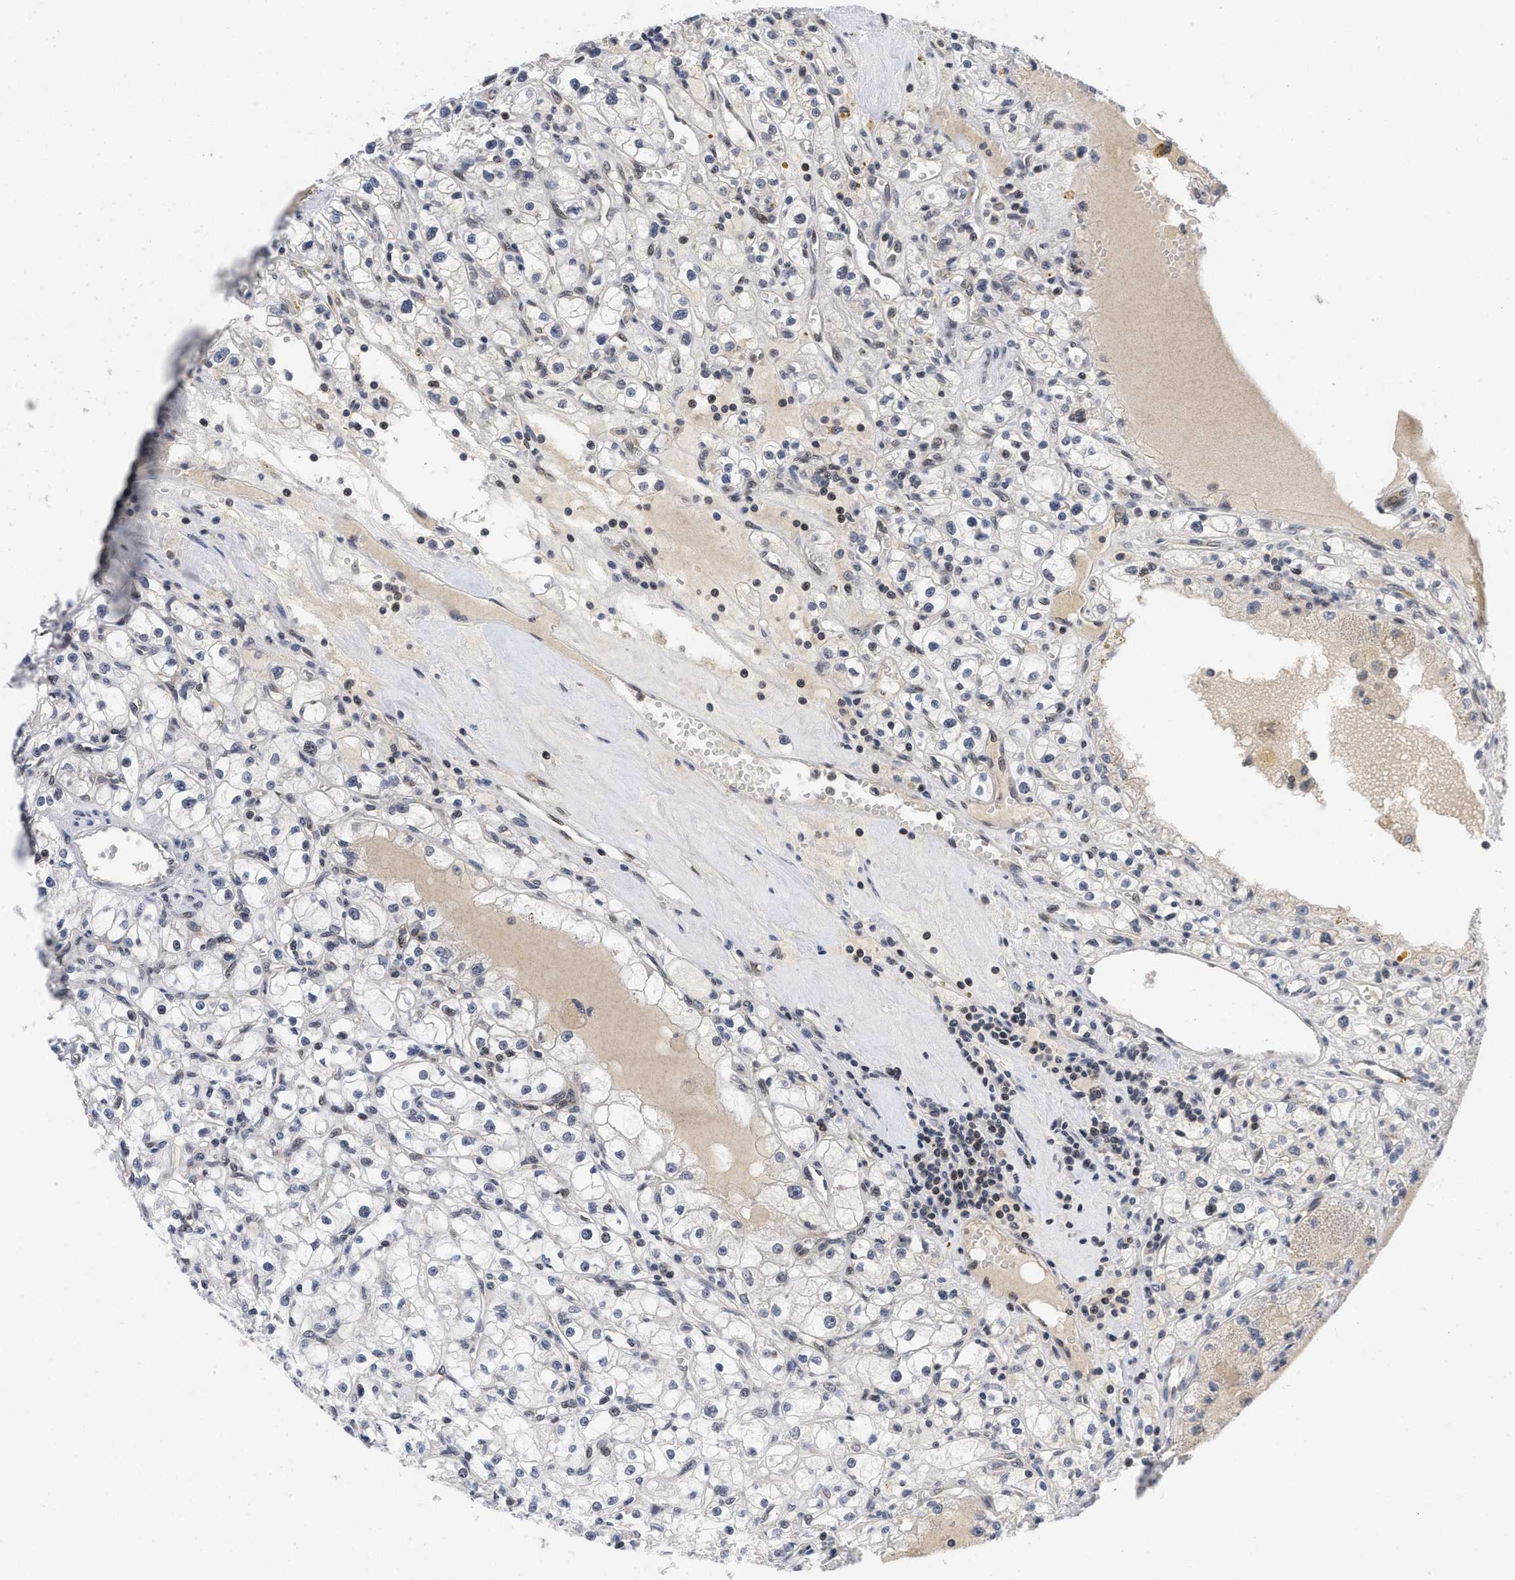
{"staining": {"intensity": "negative", "quantity": "none", "location": "none"}, "tissue": "renal cancer", "cell_type": "Tumor cells", "image_type": "cancer", "snomed": [{"axis": "morphology", "description": "Adenocarcinoma, NOS"}, {"axis": "topography", "description": "Kidney"}], "caption": "Immunohistochemical staining of renal adenocarcinoma displays no significant staining in tumor cells. (Brightfield microscopy of DAB immunohistochemistry (IHC) at high magnification).", "gene": "HIF1A", "patient": {"sex": "male", "age": 56}}